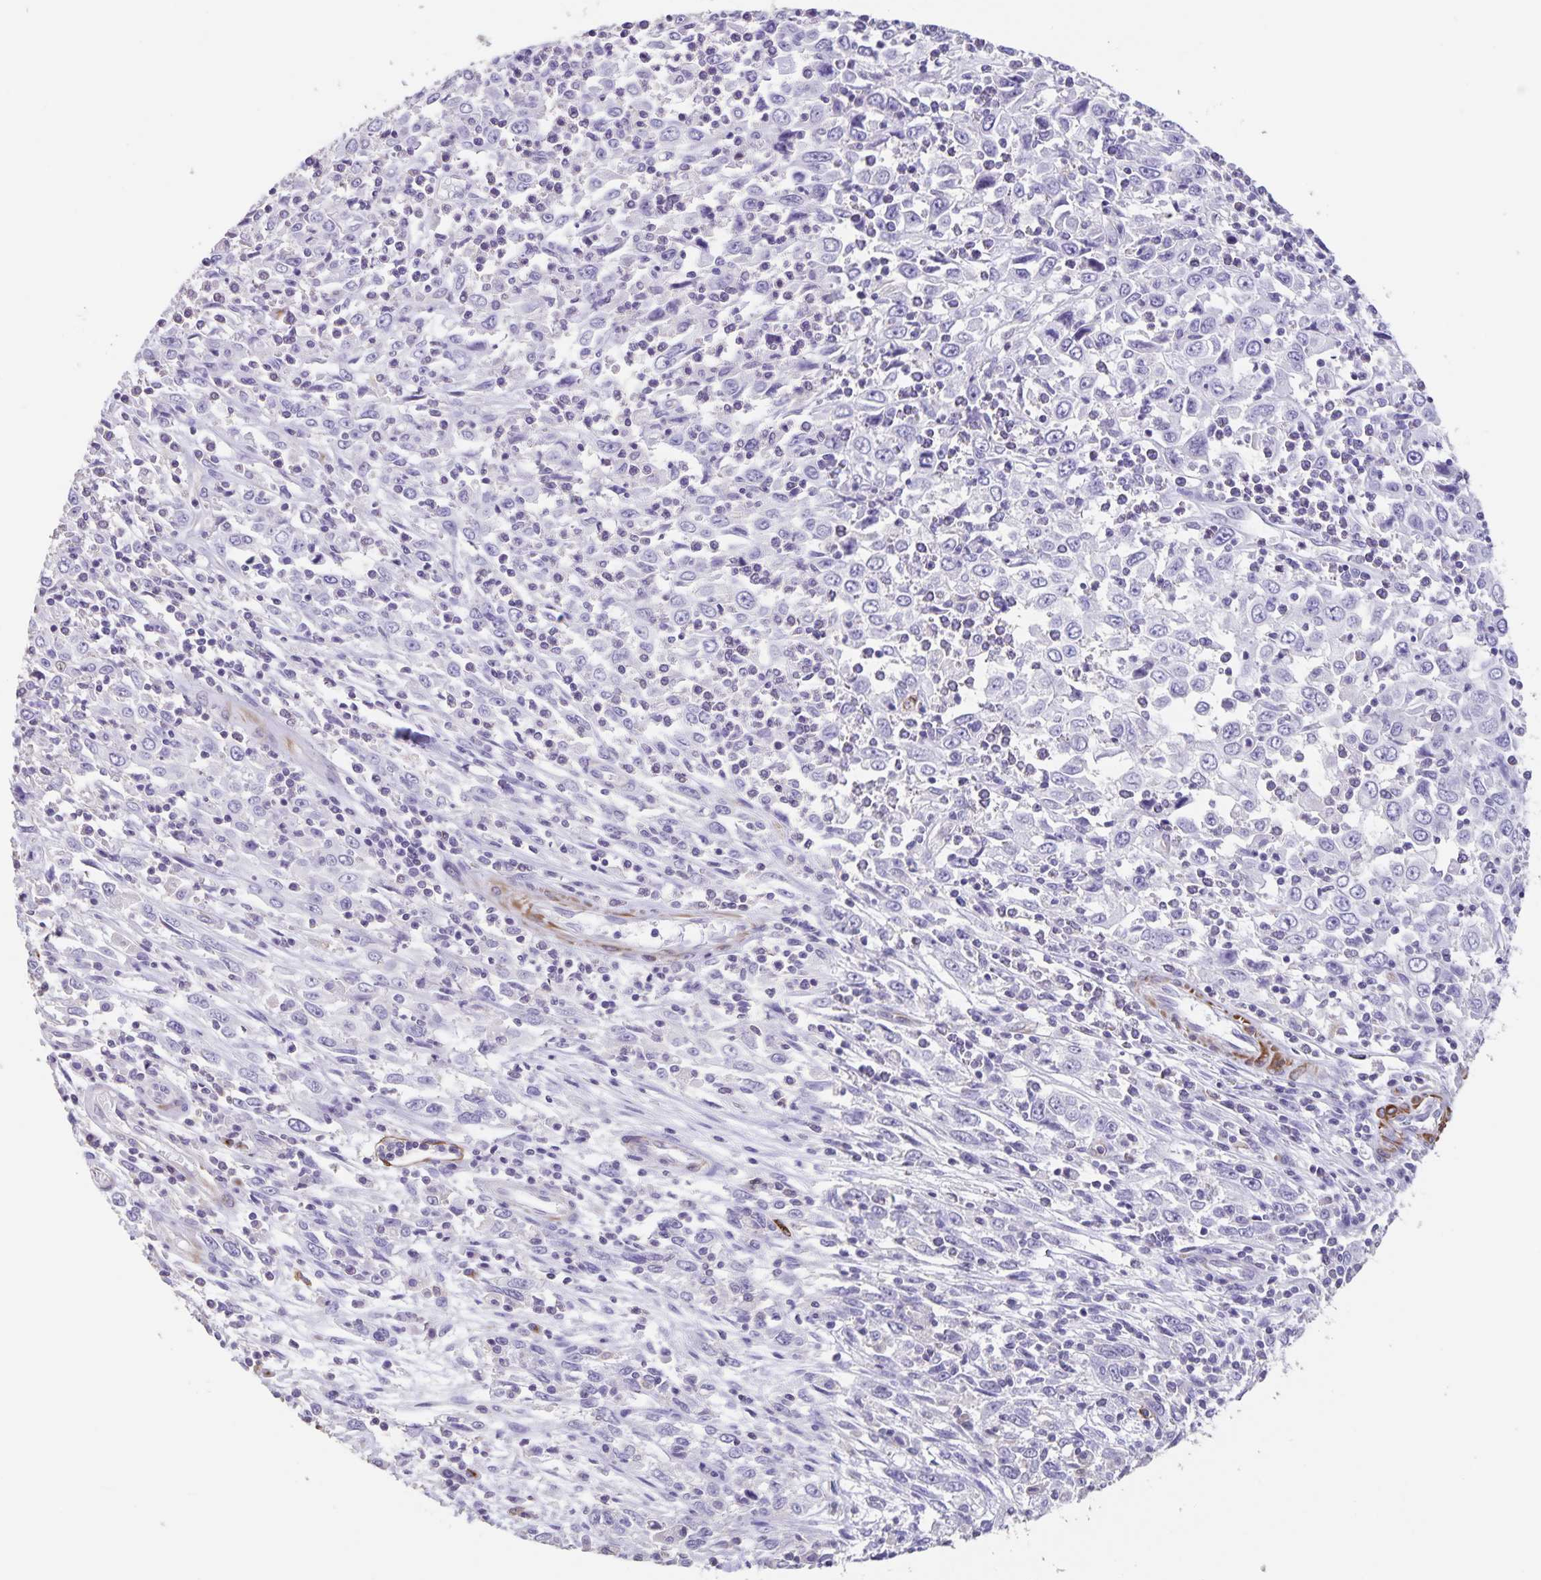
{"staining": {"intensity": "negative", "quantity": "none", "location": "none"}, "tissue": "cervical cancer", "cell_type": "Tumor cells", "image_type": "cancer", "snomed": [{"axis": "morphology", "description": "Adenocarcinoma, NOS"}, {"axis": "topography", "description": "Cervix"}], "caption": "Immunohistochemistry histopathology image of human cervical cancer stained for a protein (brown), which reveals no expression in tumor cells.", "gene": "SYNM", "patient": {"sex": "female", "age": 40}}